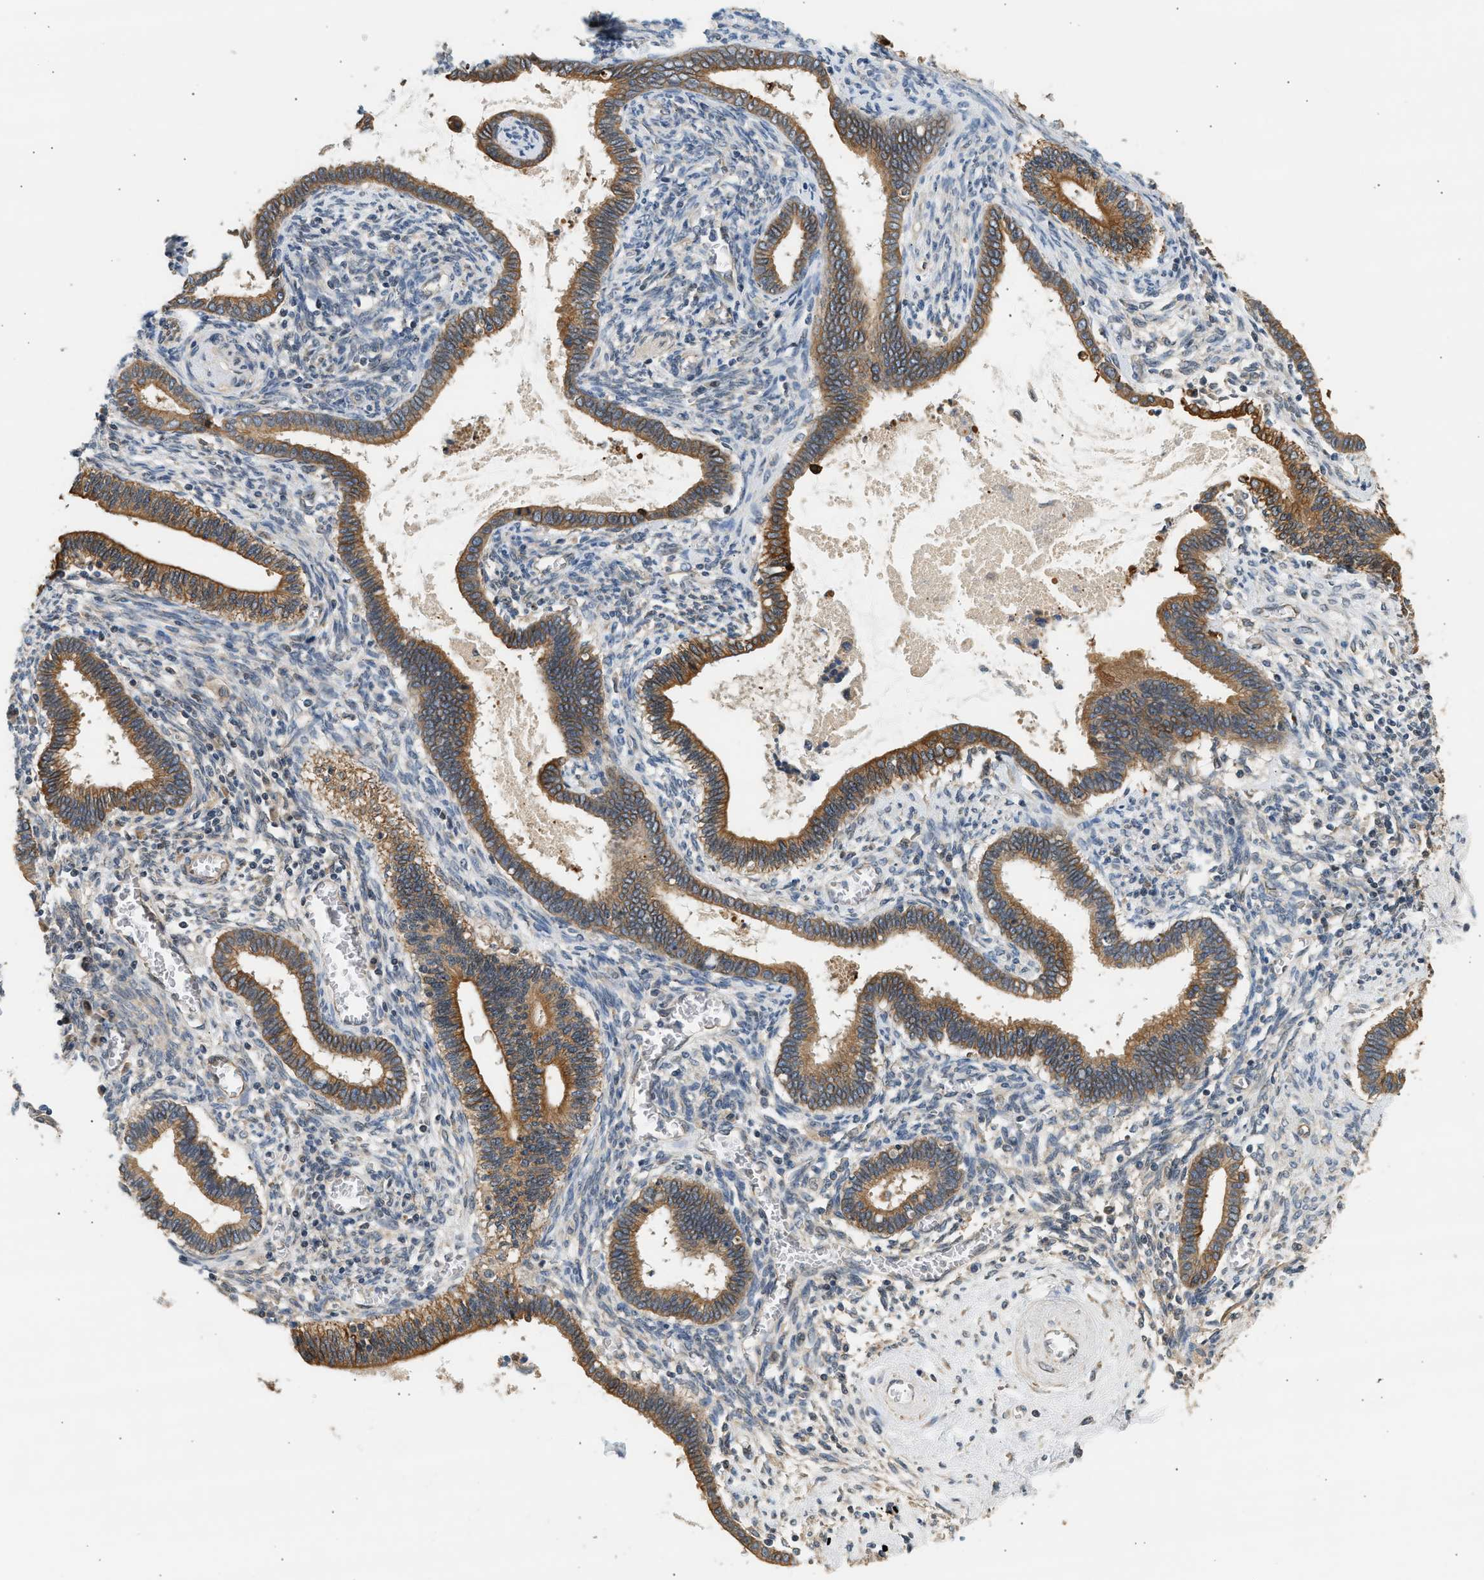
{"staining": {"intensity": "moderate", "quantity": ">75%", "location": "cytoplasmic/membranous"}, "tissue": "cervical cancer", "cell_type": "Tumor cells", "image_type": "cancer", "snomed": [{"axis": "morphology", "description": "Adenocarcinoma, NOS"}, {"axis": "topography", "description": "Cervix"}], "caption": "Immunohistochemical staining of cervical cancer displays medium levels of moderate cytoplasmic/membranous staining in approximately >75% of tumor cells. The staining was performed using DAB, with brown indicating positive protein expression. Nuclei are stained blue with hematoxylin.", "gene": "WDR31", "patient": {"sex": "female", "age": 44}}